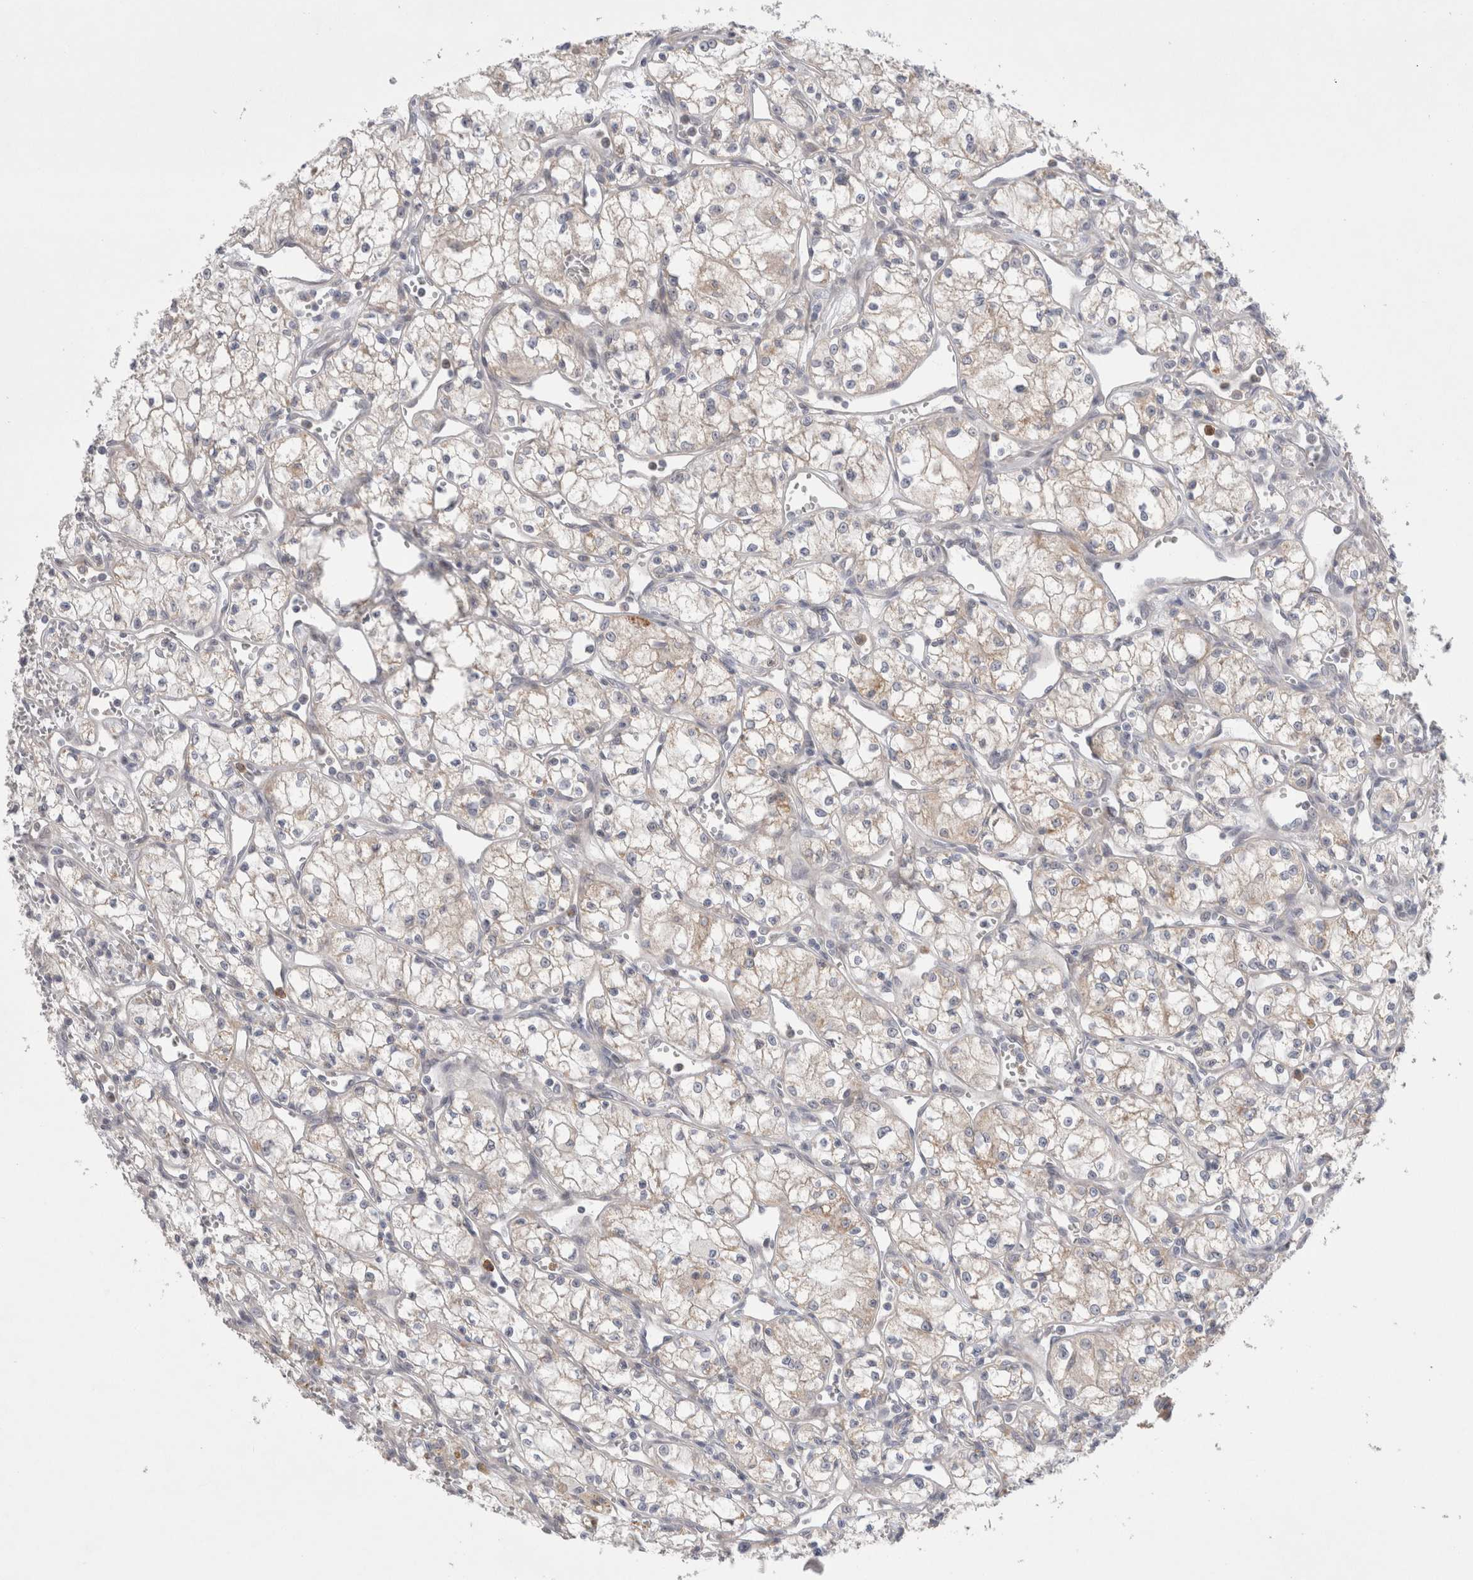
{"staining": {"intensity": "weak", "quantity": "<25%", "location": "cytoplasmic/membranous"}, "tissue": "renal cancer", "cell_type": "Tumor cells", "image_type": "cancer", "snomed": [{"axis": "morphology", "description": "Adenocarcinoma, NOS"}, {"axis": "topography", "description": "Kidney"}], "caption": "Immunohistochemical staining of human adenocarcinoma (renal) shows no significant positivity in tumor cells.", "gene": "GSDMB", "patient": {"sex": "male", "age": 59}}